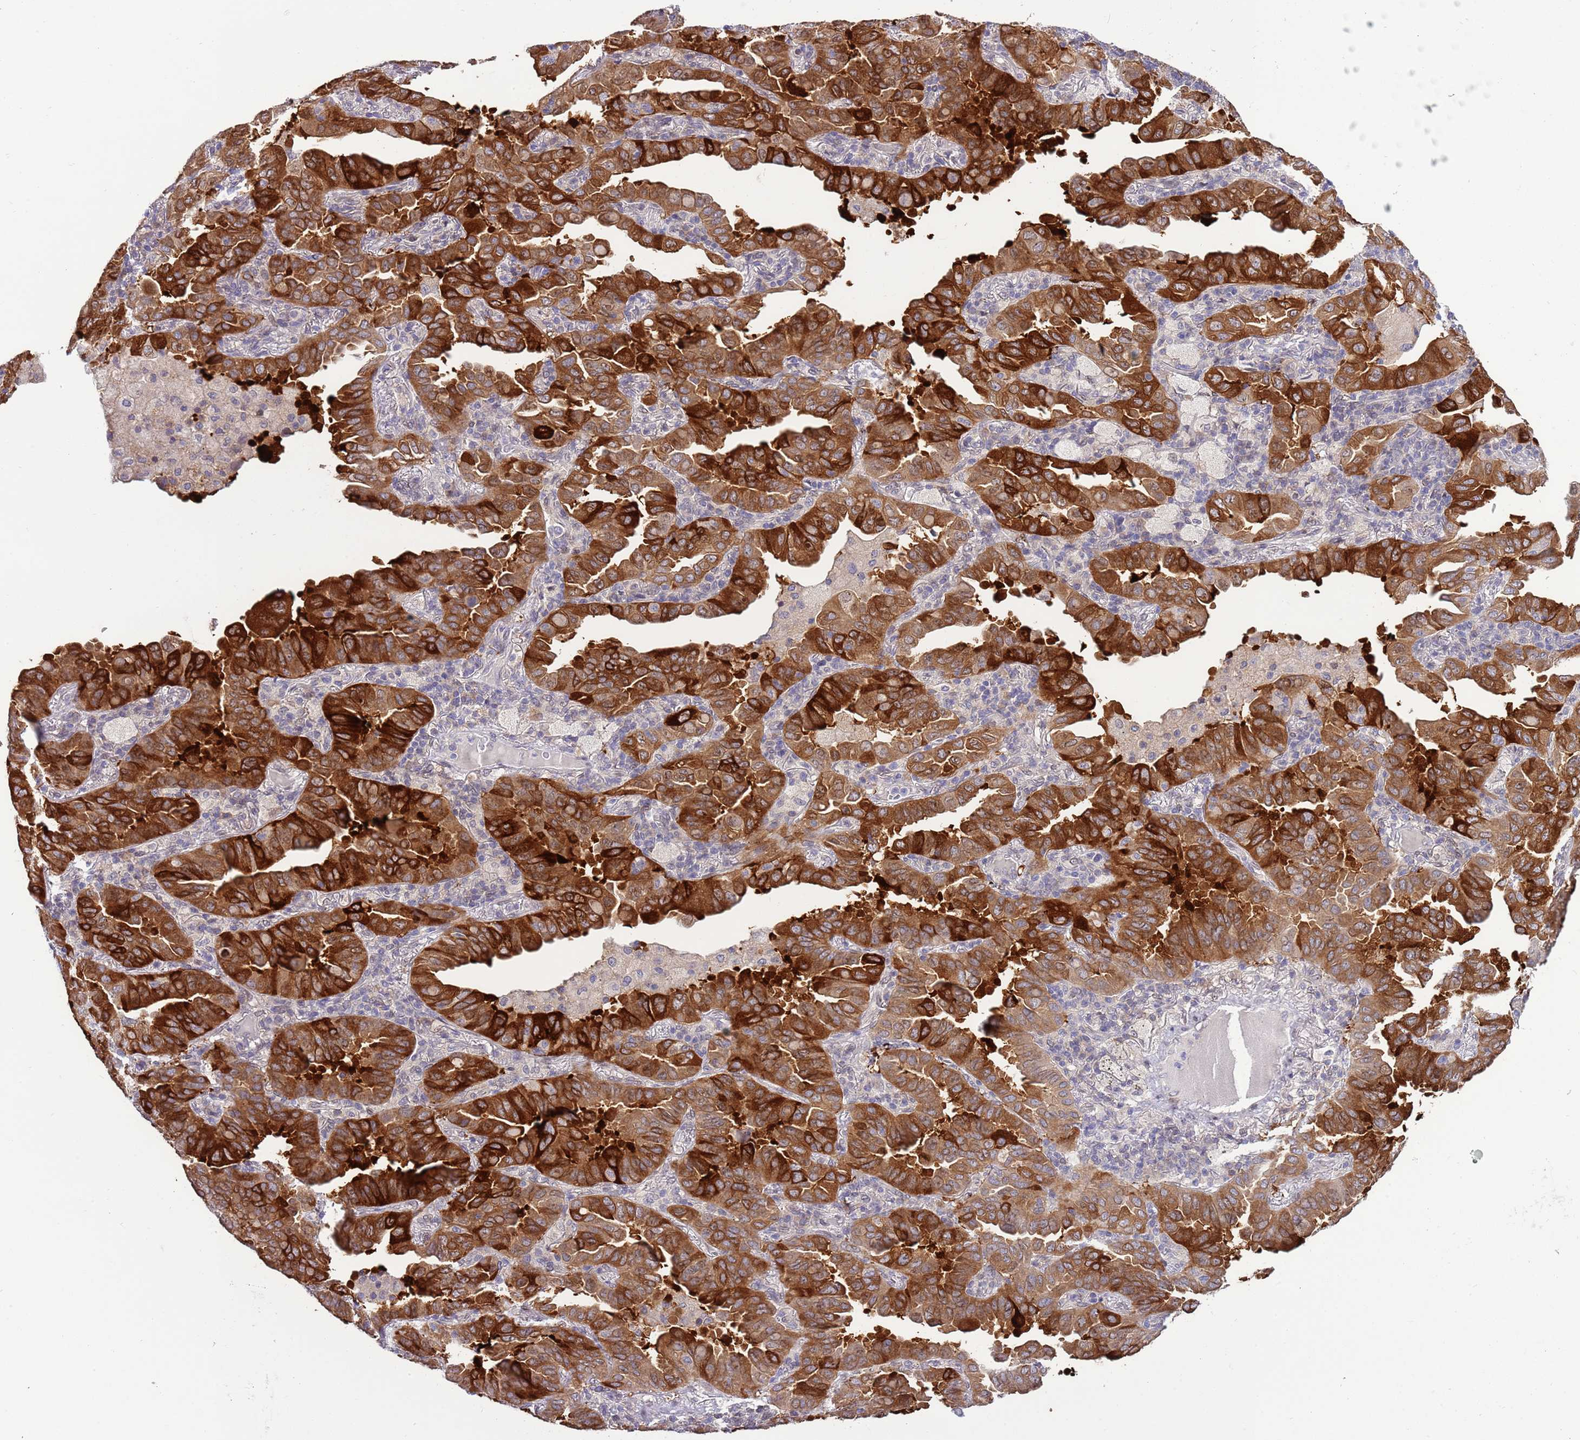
{"staining": {"intensity": "strong", "quantity": ">75%", "location": "cytoplasmic/membranous"}, "tissue": "lung cancer", "cell_type": "Tumor cells", "image_type": "cancer", "snomed": [{"axis": "morphology", "description": "Adenocarcinoma, NOS"}, {"axis": "topography", "description": "Lung"}], "caption": "Immunohistochemistry photomicrograph of neoplastic tissue: human adenocarcinoma (lung) stained using IHC shows high levels of strong protein expression localized specifically in the cytoplasmic/membranous of tumor cells, appearing as a cytoplasmic/membranous brown color.", "gene": "ZNF665", "patient": {"sex": "male", "age": 64}}